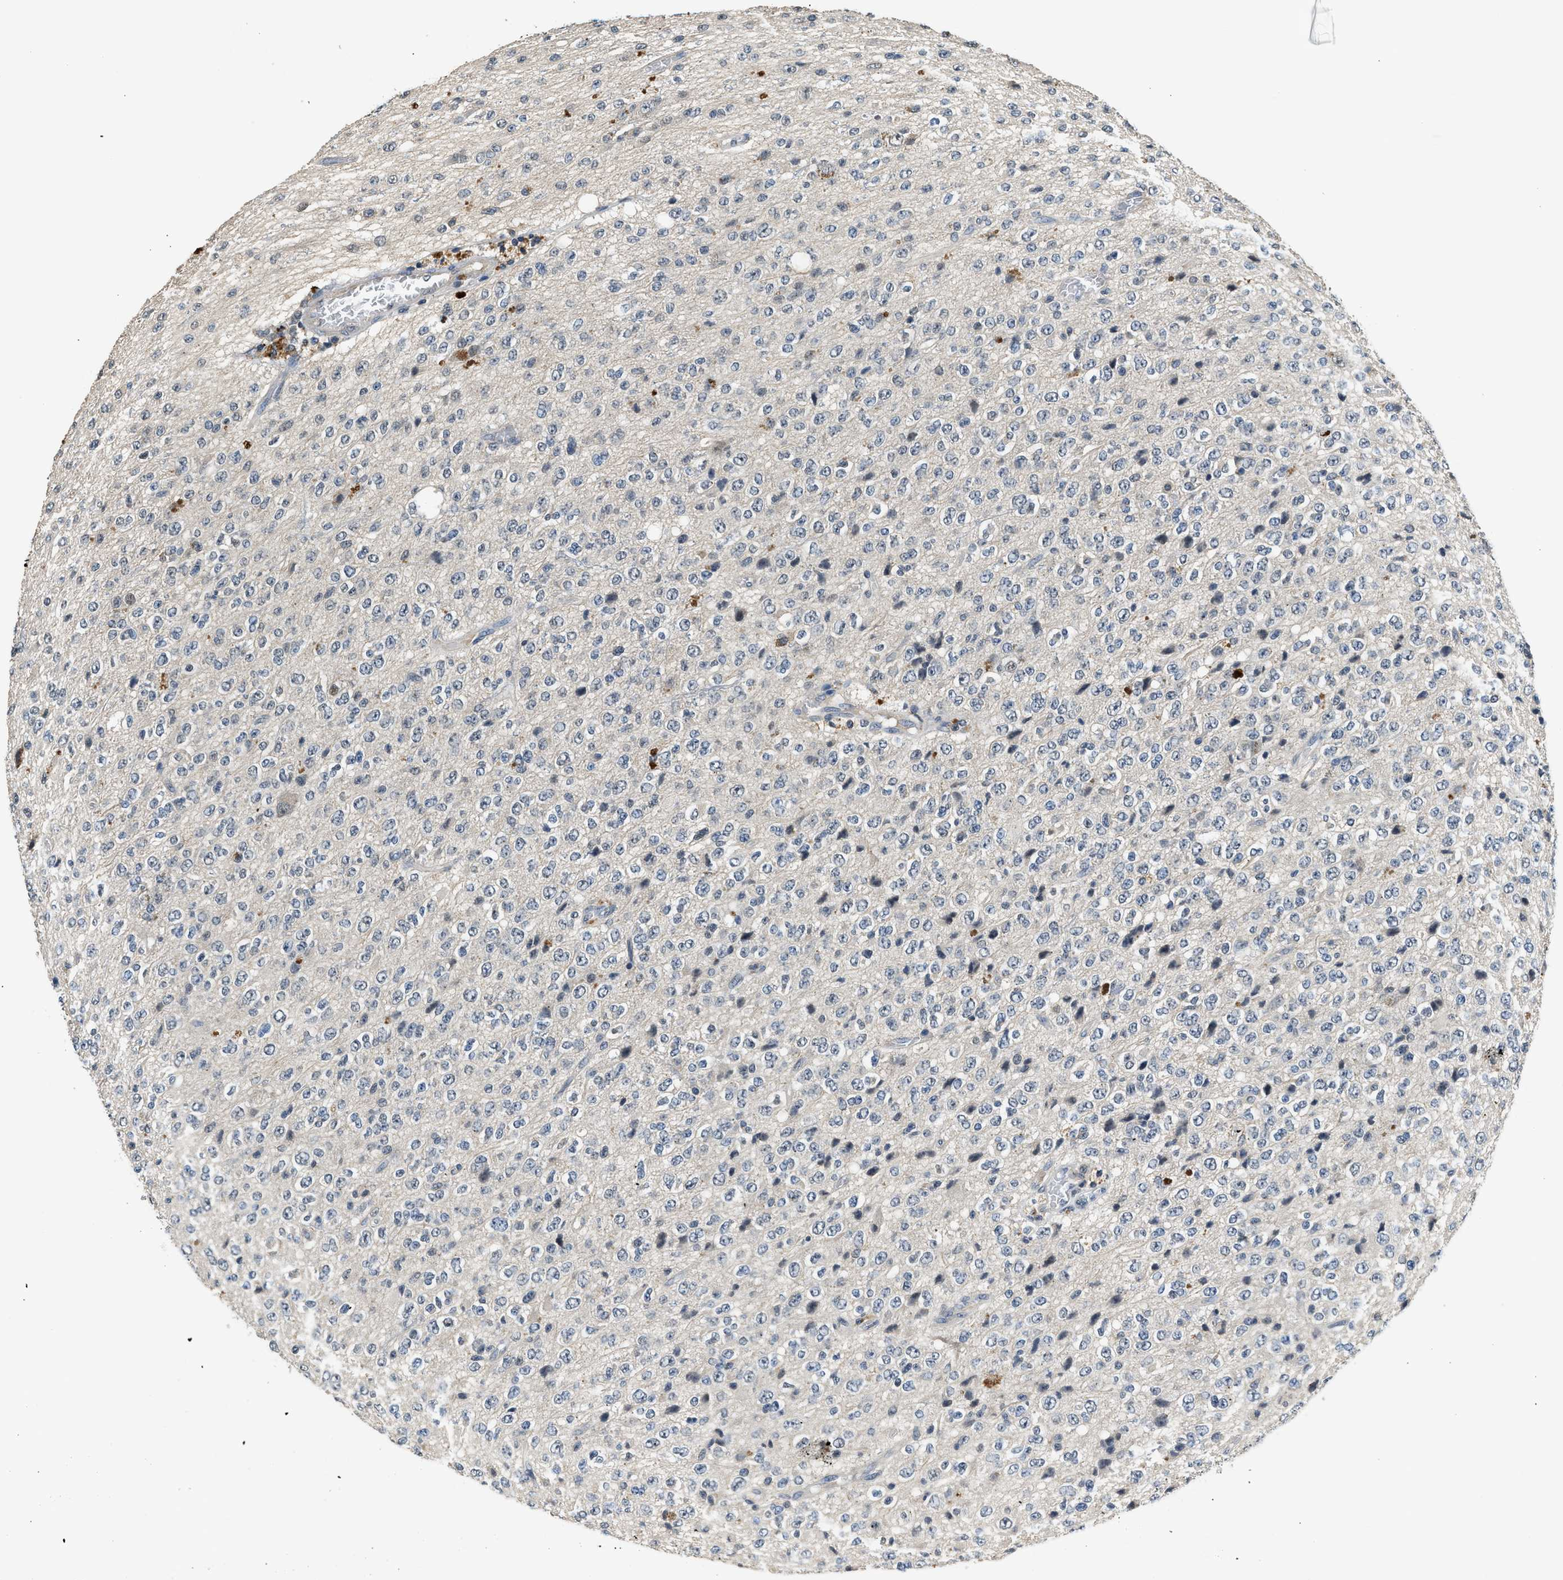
{"staining": {"intensity": "negative", "quantity": "none", "location": "none"}, "tissue": "glioma", "cell_type": "Tumor cells", "image_type": "cancer", "snomed": [{"axis": "morphology", "description": "Glioma, malignant, High grade"}, {"axis": "topography", "description": "pancreas cauda"}], "caption": "A photomicrograph of human glioma is negative for staining in tumor cells. The staining is performed using DAB brown chromogen with nuclei counter-stained in using hematoxylin.", "gene": "SLC15A4", "patient": {"sex": "male", "age": 60}}